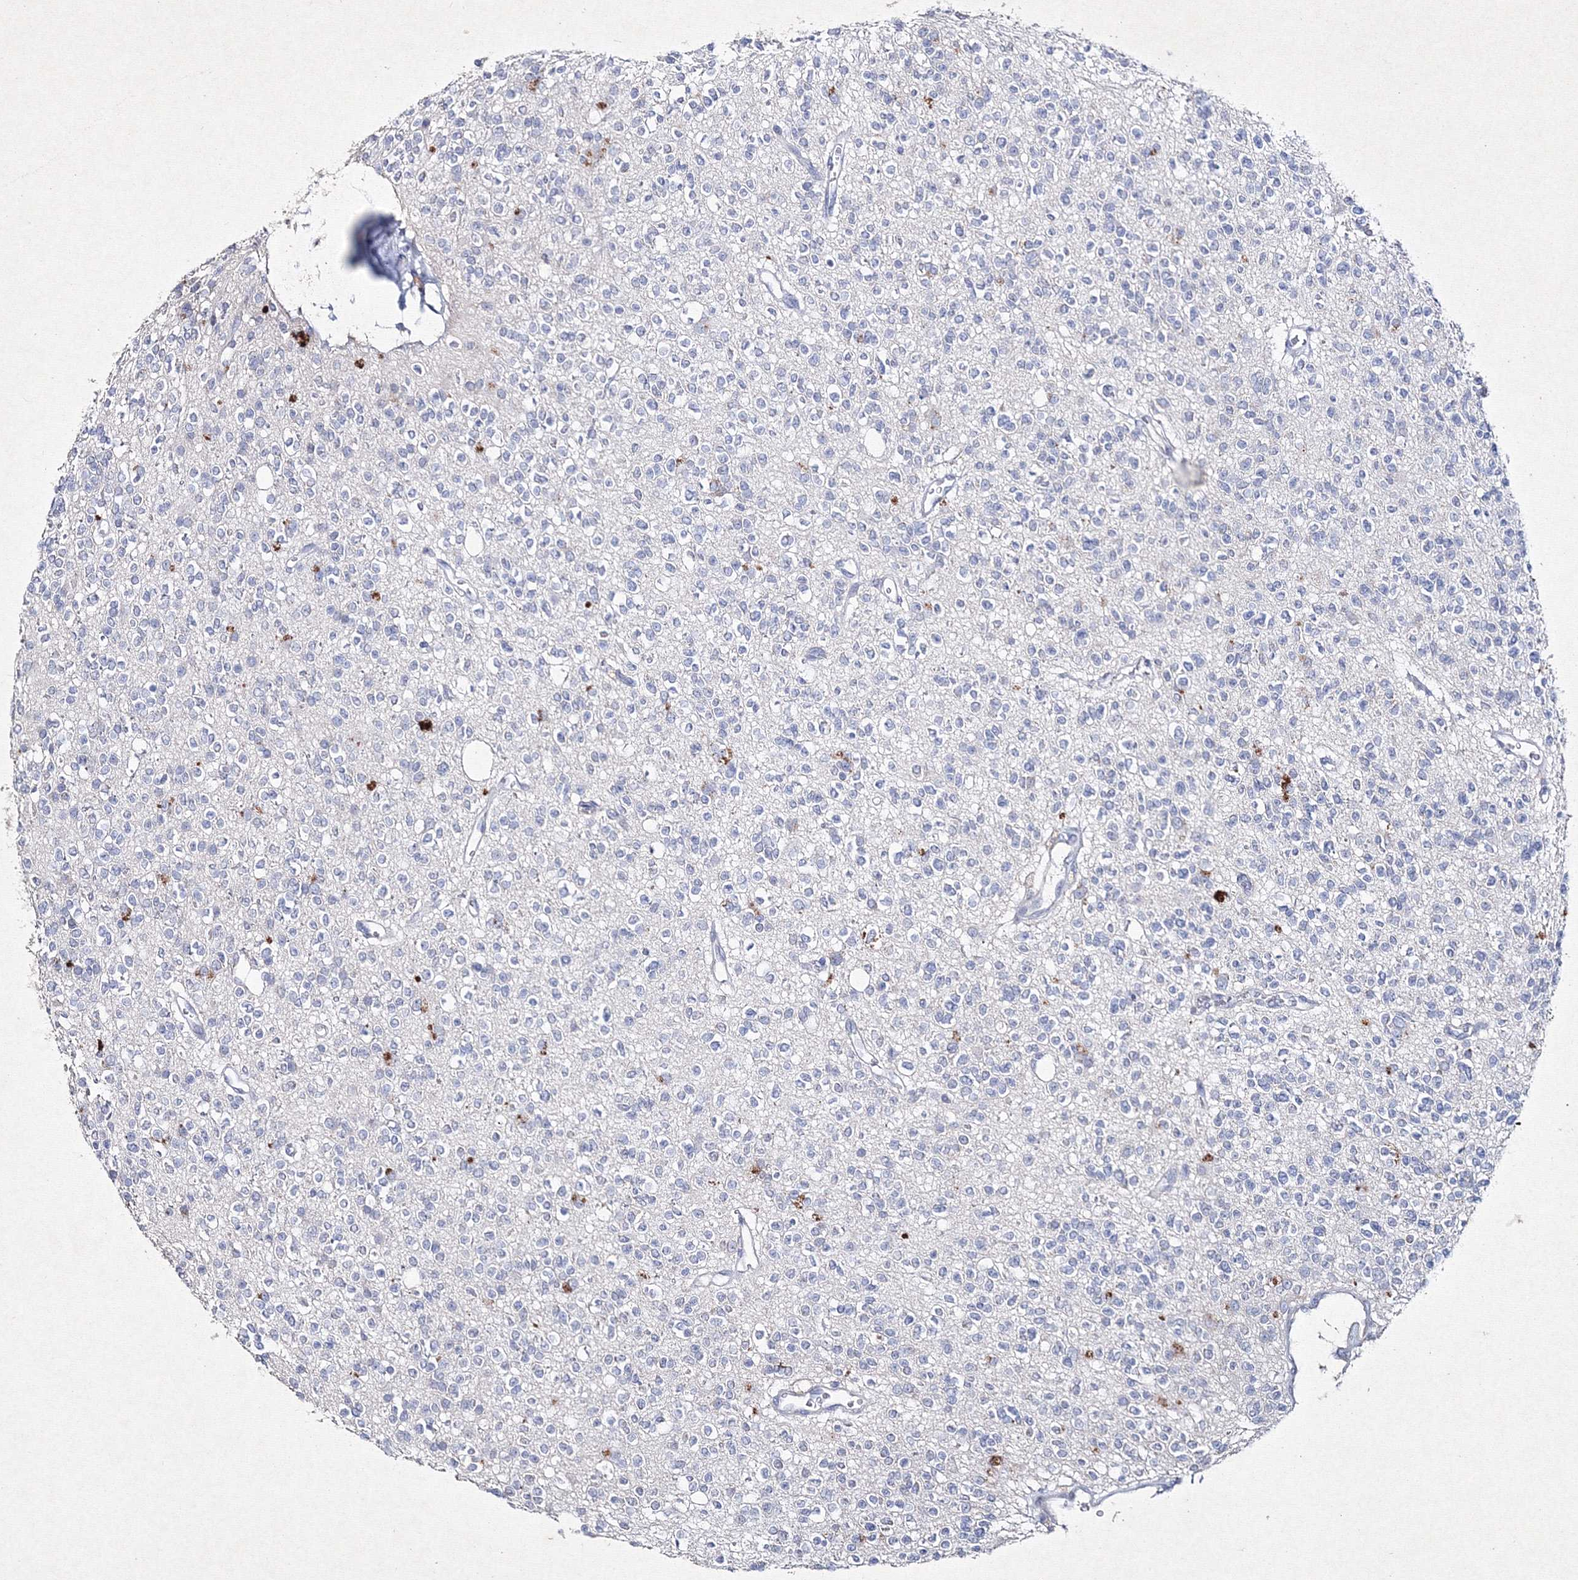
{"staining": {"intensity": "negative", "quantity": "none", "location": "none"}, "tissue": "glioma", "cell_type": "Tumor cells", "image_type": "cancer", "snomed": [{"axis": "morphology", "description": "Glioma, malignant, High grade"}, {"axis": "topography", "description": "Brain"}], "caption": "IHC image of malignant glioma (high-grade) stained for a protein (brown), which displays no positivity in tumor cells. (Immunohistochemistry, brightfield microscopy, high magnification).", "gene": "SMIM29", "patient": {"sex": "male", "age": 34}}